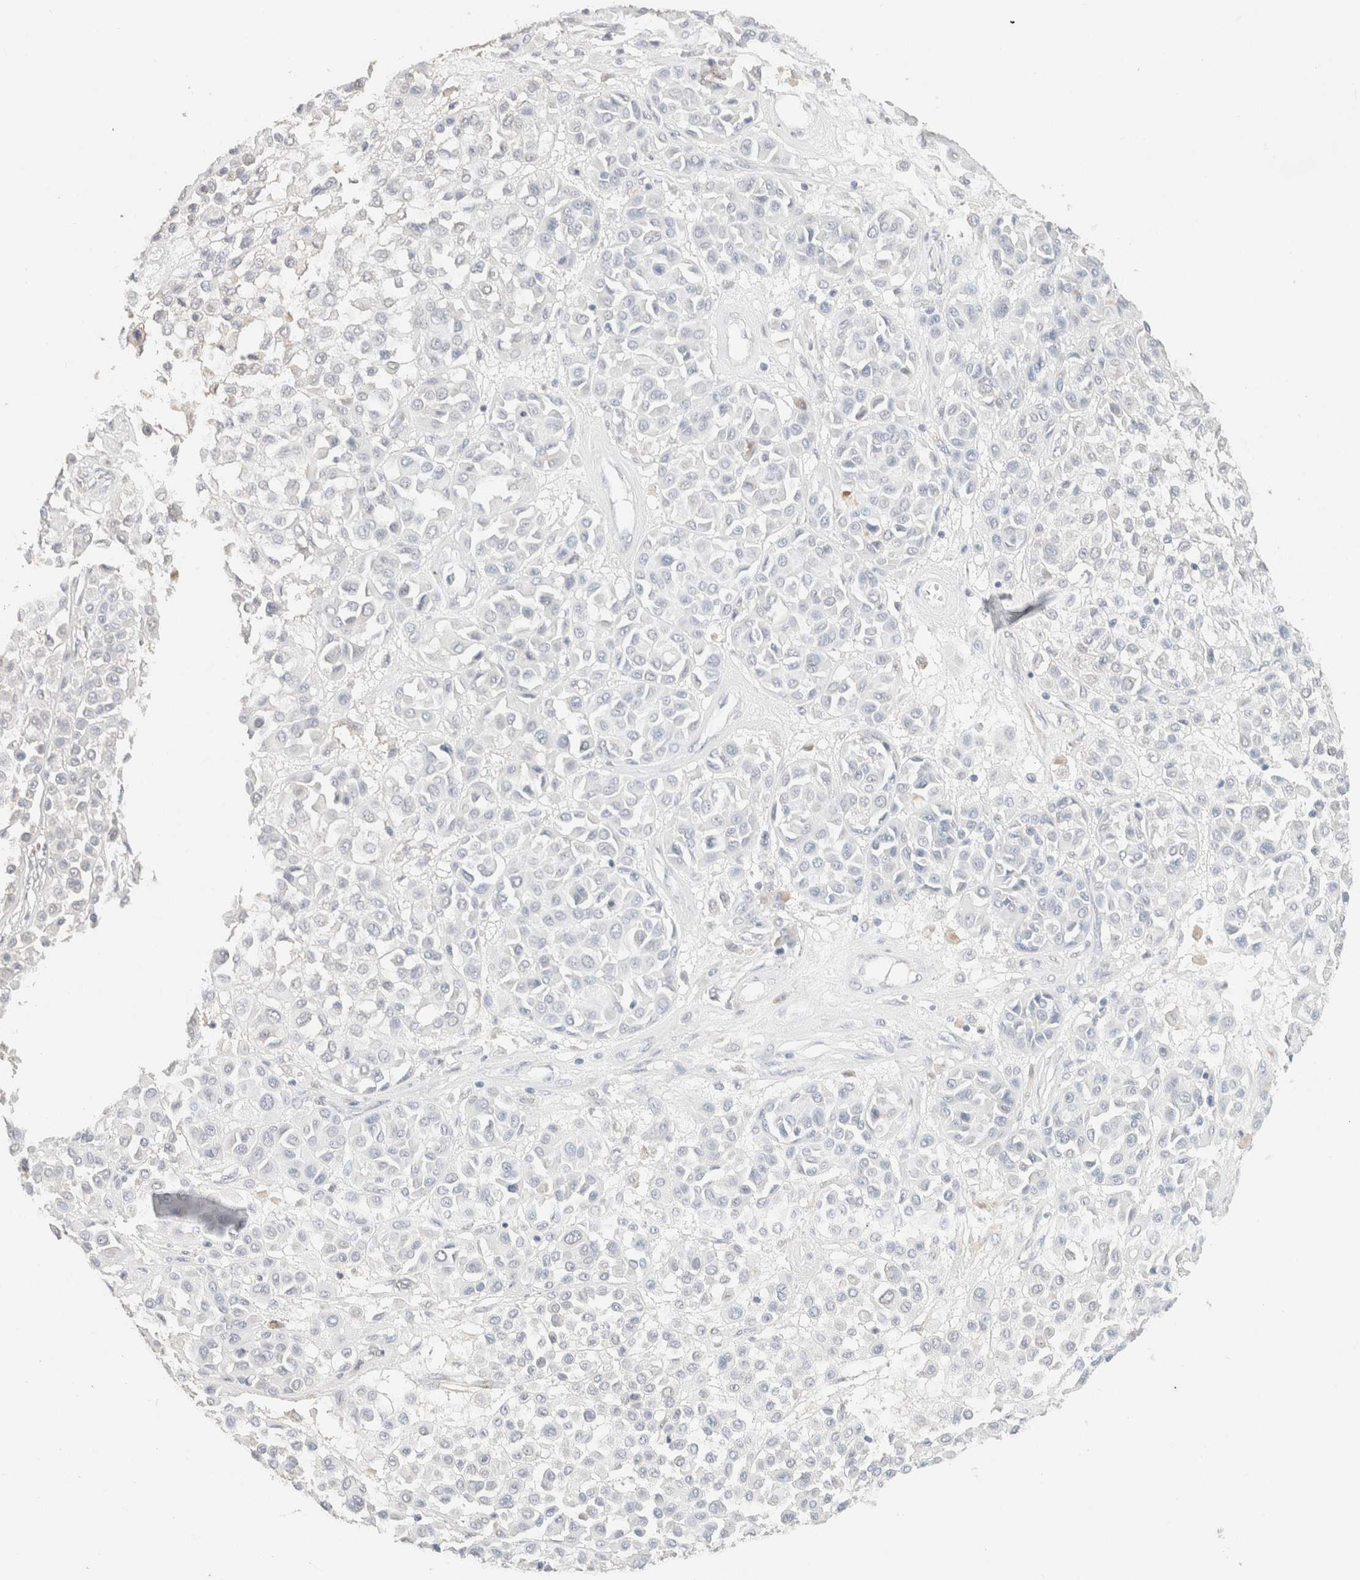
{"staining": {"intensity": "negative", "quantity": "none", "location": "none"}, "tissue": "melanoma", "cell_type": "Tumor cells", "image_type": "cancer", "snomed": [{"axis": "morphology", "description": "Malignant melanoma, Metastatic site"}, {"axis": "topography", "description": "Soft tissue"}], "caption": "Human melanoma stained for a protein using immunohistochemistry shows no expression in tumor cells.", "gene": "CPA1", "patient": {"sex": "male", "age": 41}}